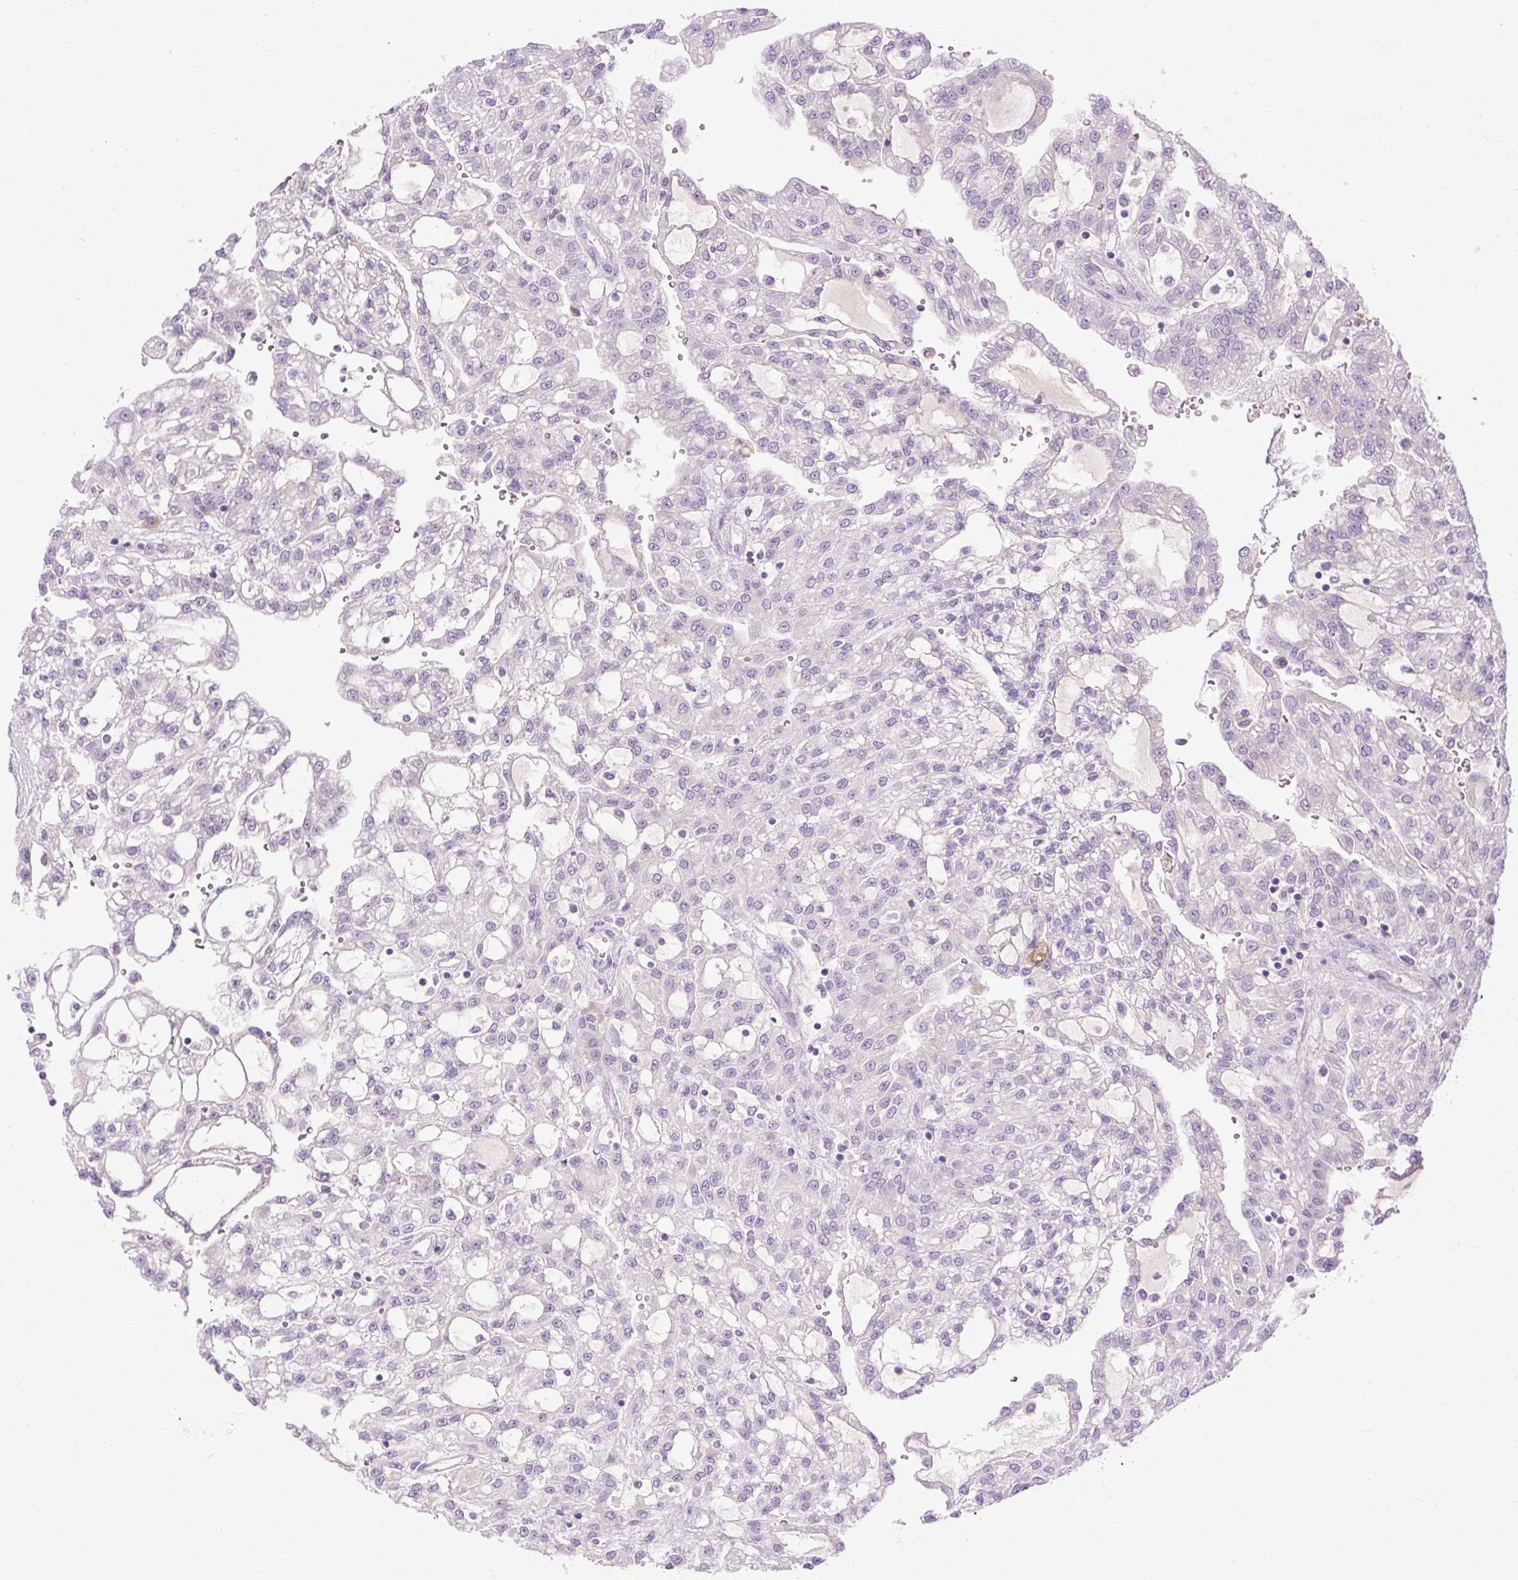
{"staining": {"intensity": "negative", "quantity": "none", "location": "none"}, "tissue": "renal cancer", "cell_type": "Tumor cells", "image_type": "cancer", "snomed": [{"axis": "morphology", "description": "Adenocarcinoma, NOS"}, {"axis": "topography", "description": "Kidney"}], "caption": "Tumor cells are negative for protein expression in human renal cancer (adenocarcinoma). Brightfield microscopy of immunohistochemistry (IHC) stained with DAB (3,3'-diaminobenzidine) (brown) and hematoxylin (blue), captured at high magnification.", "gene": "ARRDC2", "patient": {"sex": "male", "age": 63}}